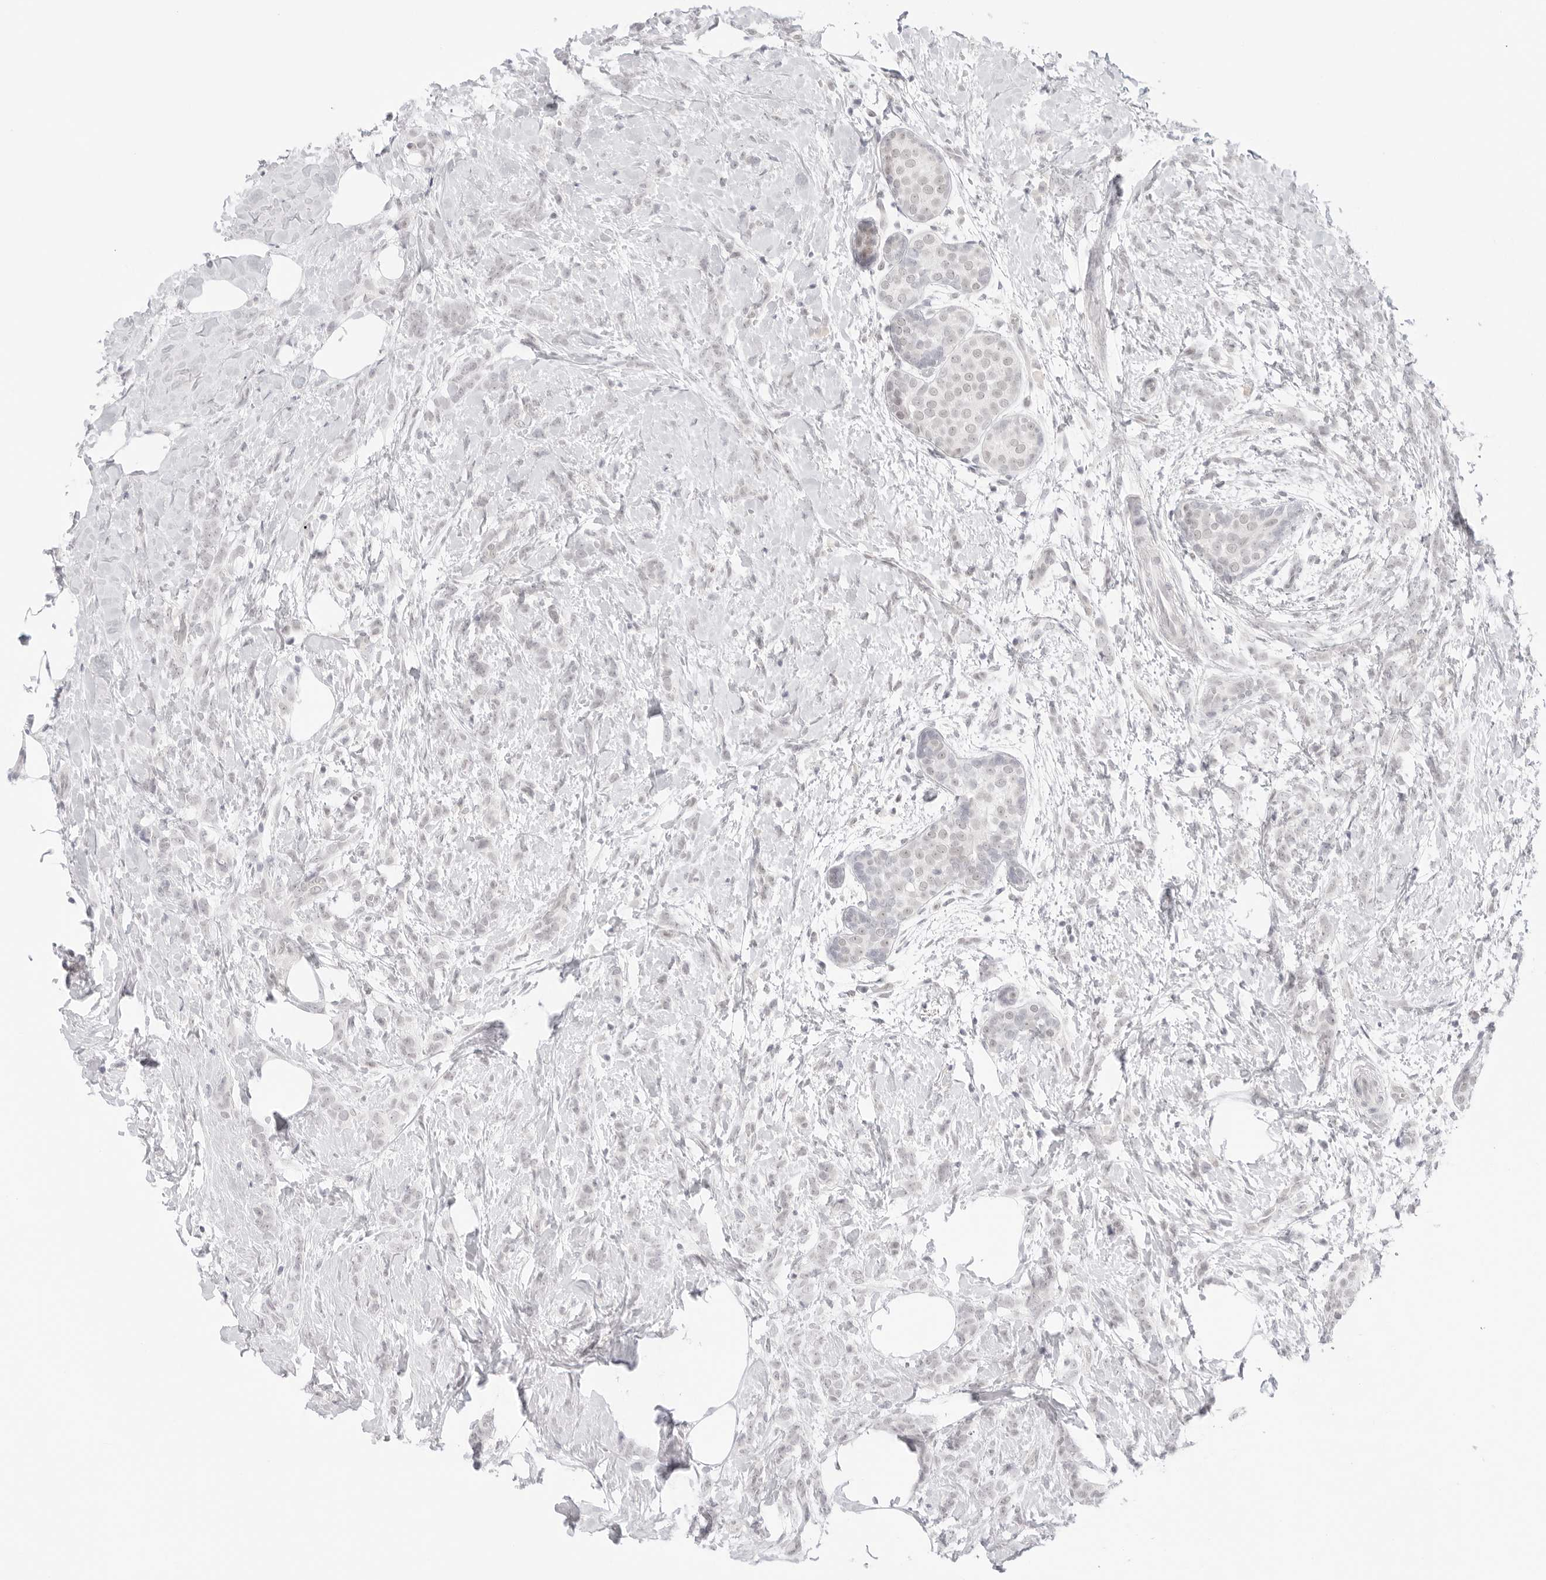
{"staining": {"intensity": "negative", "quantity": "none", "location": "none"}, "tissue": "breast cancer", "cell_type": "Tumor cells", "image_type": "cancer", "snomed": [{"axis": "morphology", "description": "Lobular carcinoma, in situ"}, {"axis": "morphology", "description": "Lobular carcinoma"}, {"axis": "topography", "description": "Breast"}], "caption": "Immunohistochemistry (IHC) micrograph of breast cancer stained for a protein (brown), which exhibits no staining in tumor cells.", "gene": "MED18", "patient": {"sex": "female", "age": 41}}